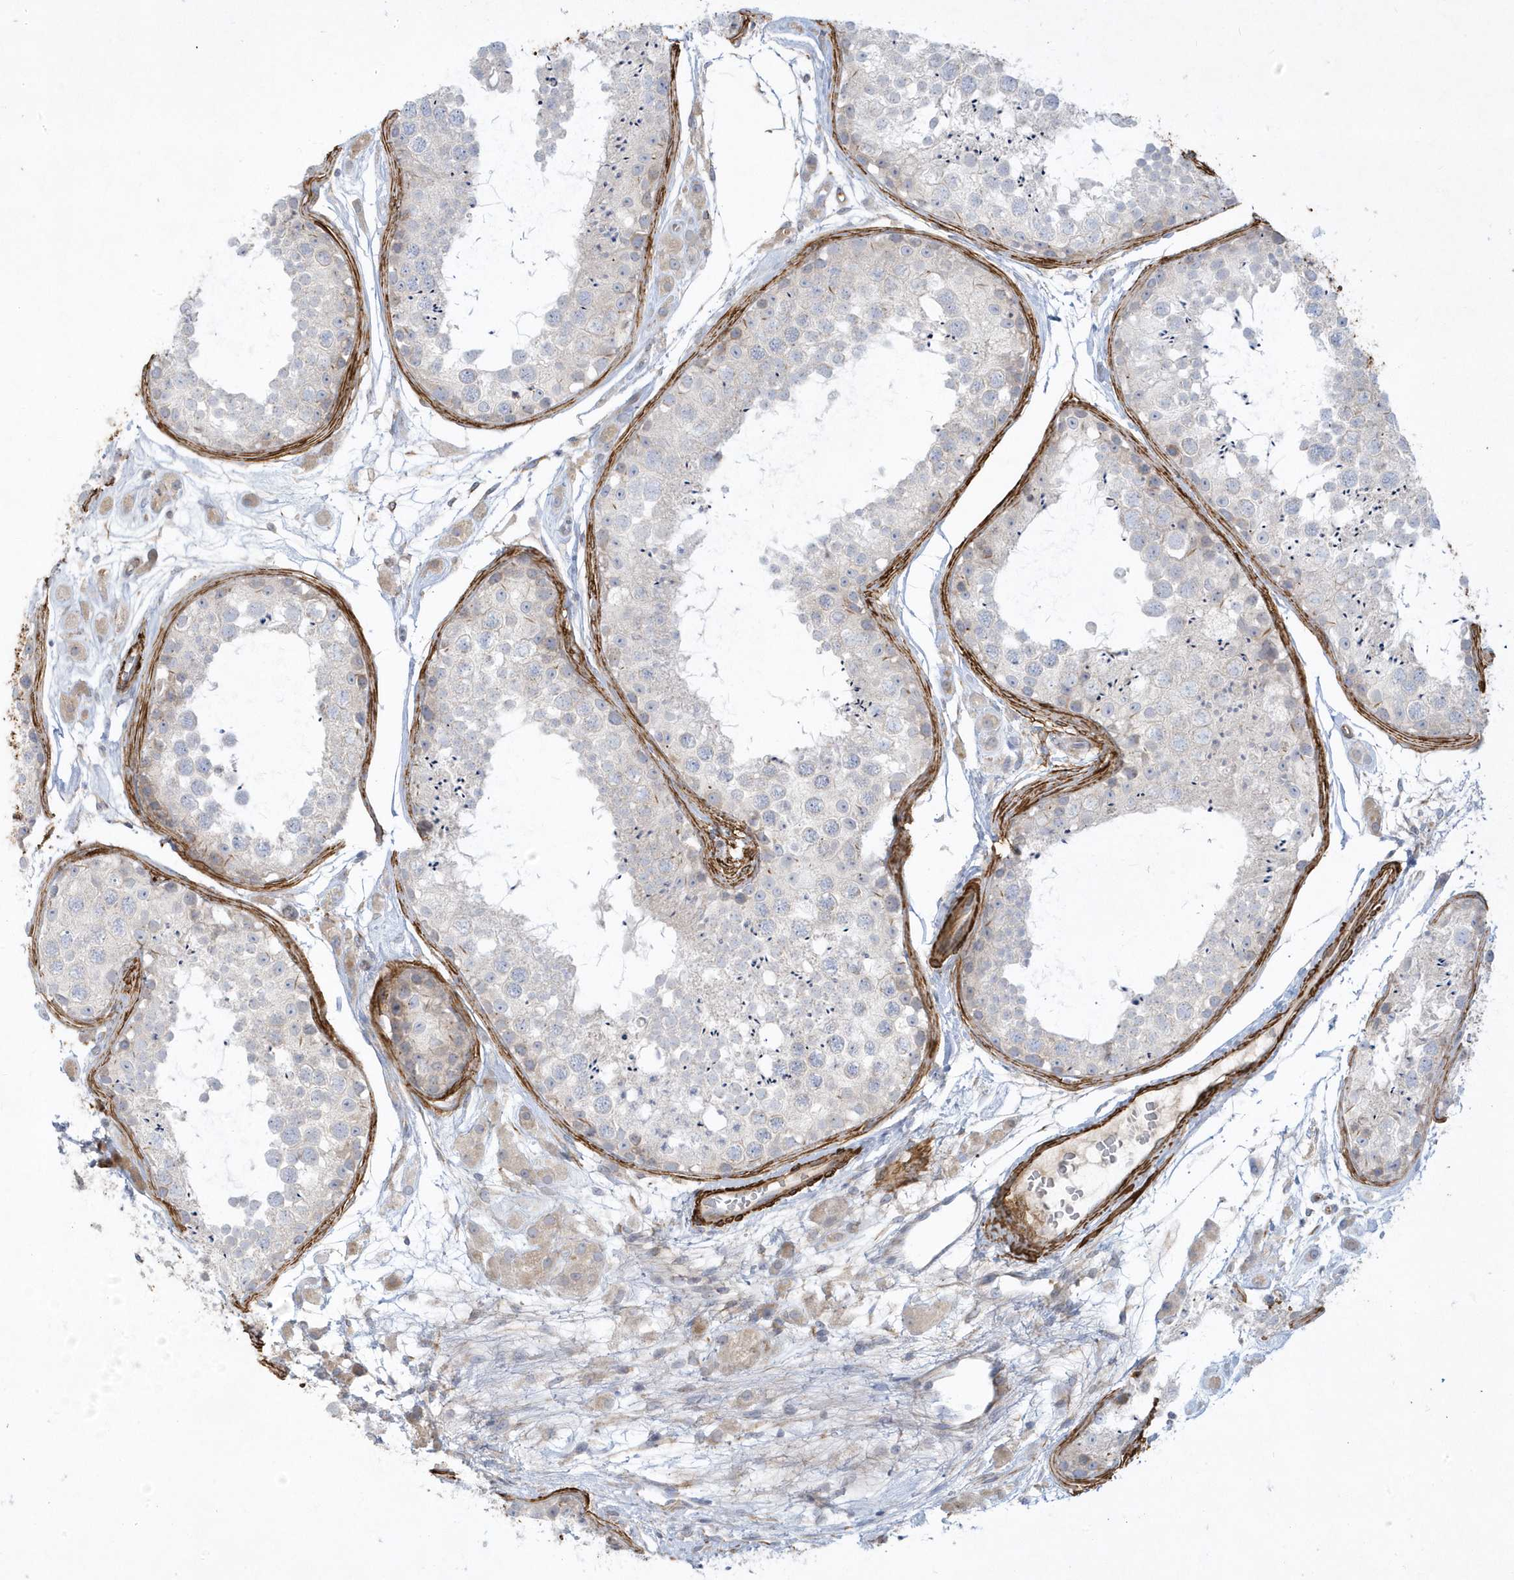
{"staining": {"intensity": "negative", "quantity": "none", "location": "none"}, "tissue": "testis", "cell_type": "Cells in seminiferous ducts", "image_type": "normal", "snomed": [{"axis": "morphology", "description": "Normal tissue, NOS"}, {"axis": "topography", "description": "Testis"}], "caption": "Testis stained for a protein using immunohistochemistry (IHC) exhibits no staining cells in seminiferous ducts.", "gene": "THADA", "patient": {"sex": "male", "age": 25}}